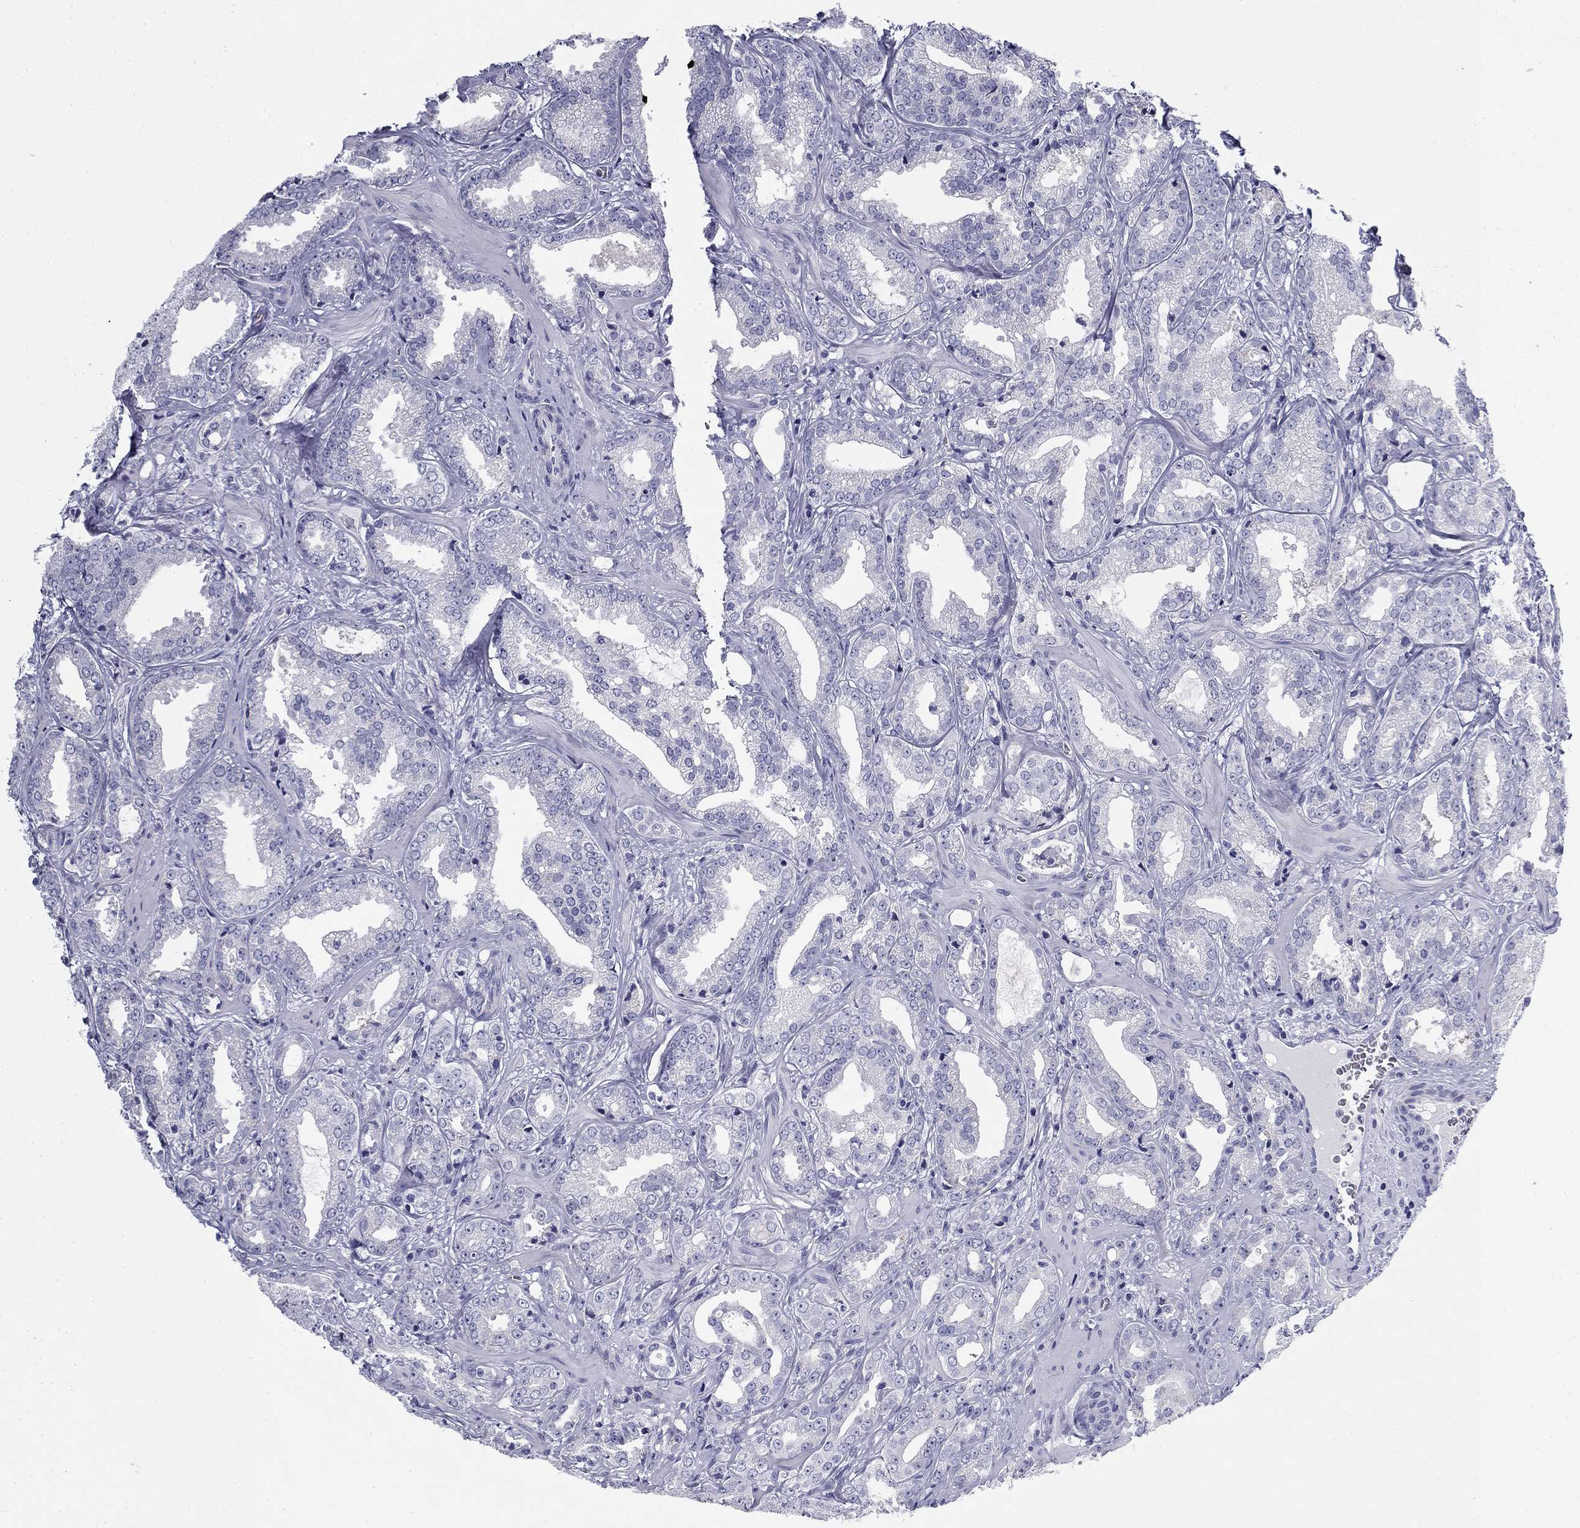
{"staining": {"intensity": "negative", "quantity": "none", "location": "none"}, "tissue": "prostate cancer", "cell_type": "Tumor cells", "image_type": "cancer", "snomed": [{"axis": "morphology", "description": "Adenocarcinoma, Medium grade"}, {"axis": "topography", "description": "Prostate and seminal vesicle, NOS"}, {"axis": "topography", "description": "Prostate"}], "caption": "Immunohistochemistry (IHC) histopathology image of neoplastic tissue: human prostate cancer stained with DAB demonstrates no significant protein expression in tumor cells. Brightfield microscopy of IHC stained with DAB (brown) and hematoxylin (blue), captured at high magnification.", "gene": "ZP2", "patient": {"sex": "male", "age": 65}}